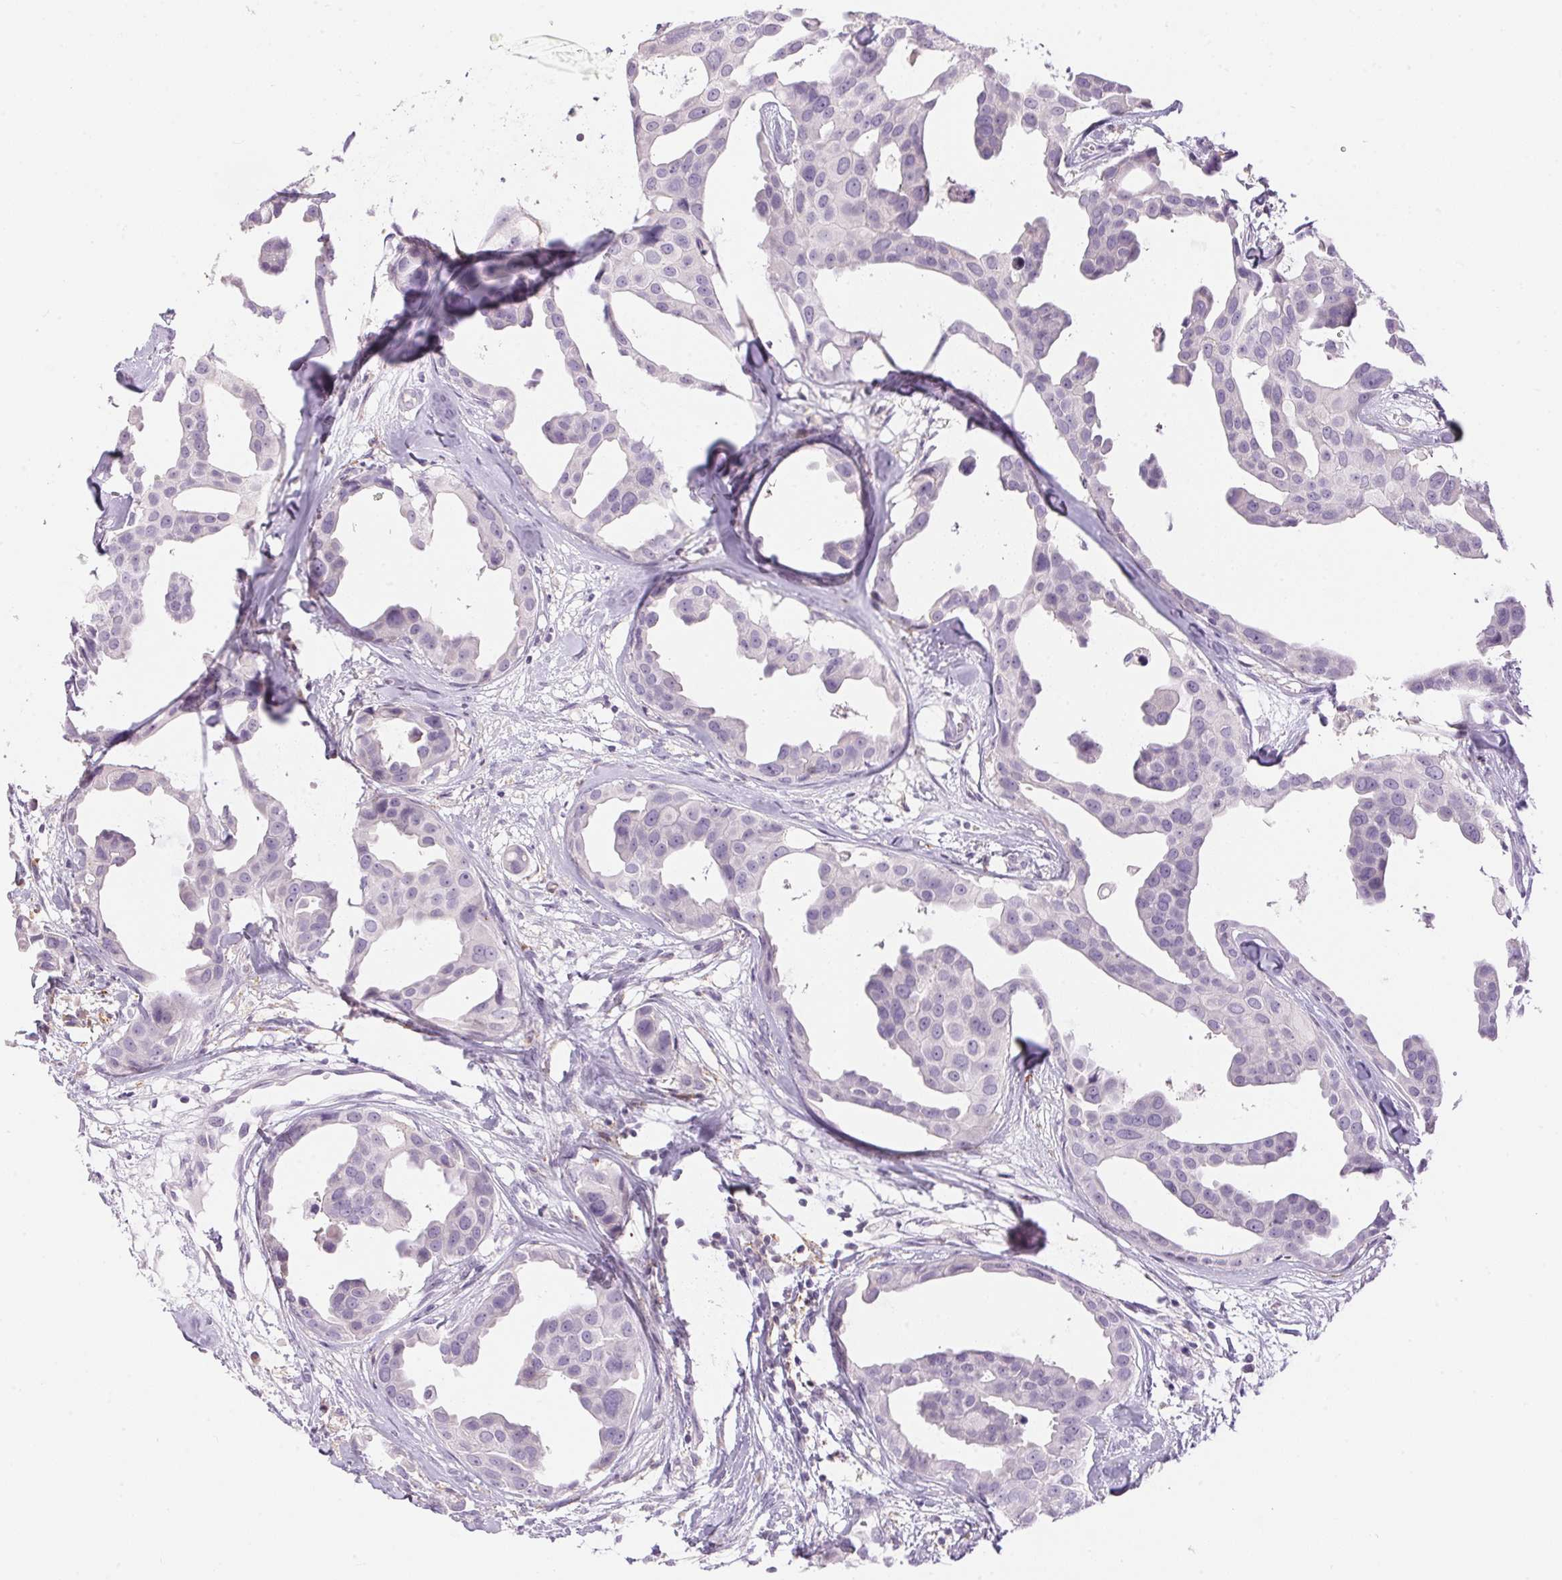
{"staining": {"intensity": "negative", "quantity": "none", "location": "none"}, "tissue": "breast cancer", "cell_type": "Tumor cells", "image_type": "cancer", "snomed": [{"axis": "morphology", "description": "Duct carcinoma"}, {"axis": "topography", "description": "Breast"}], "caption": "A high-resolution photomicrograph shows immunohistochemistry (IHC) staining of breast cancer, which shows no significant staining in tumor cells.", "gene": "PNLIPRP3", "patient": {"sex": "female", "age": 38}}